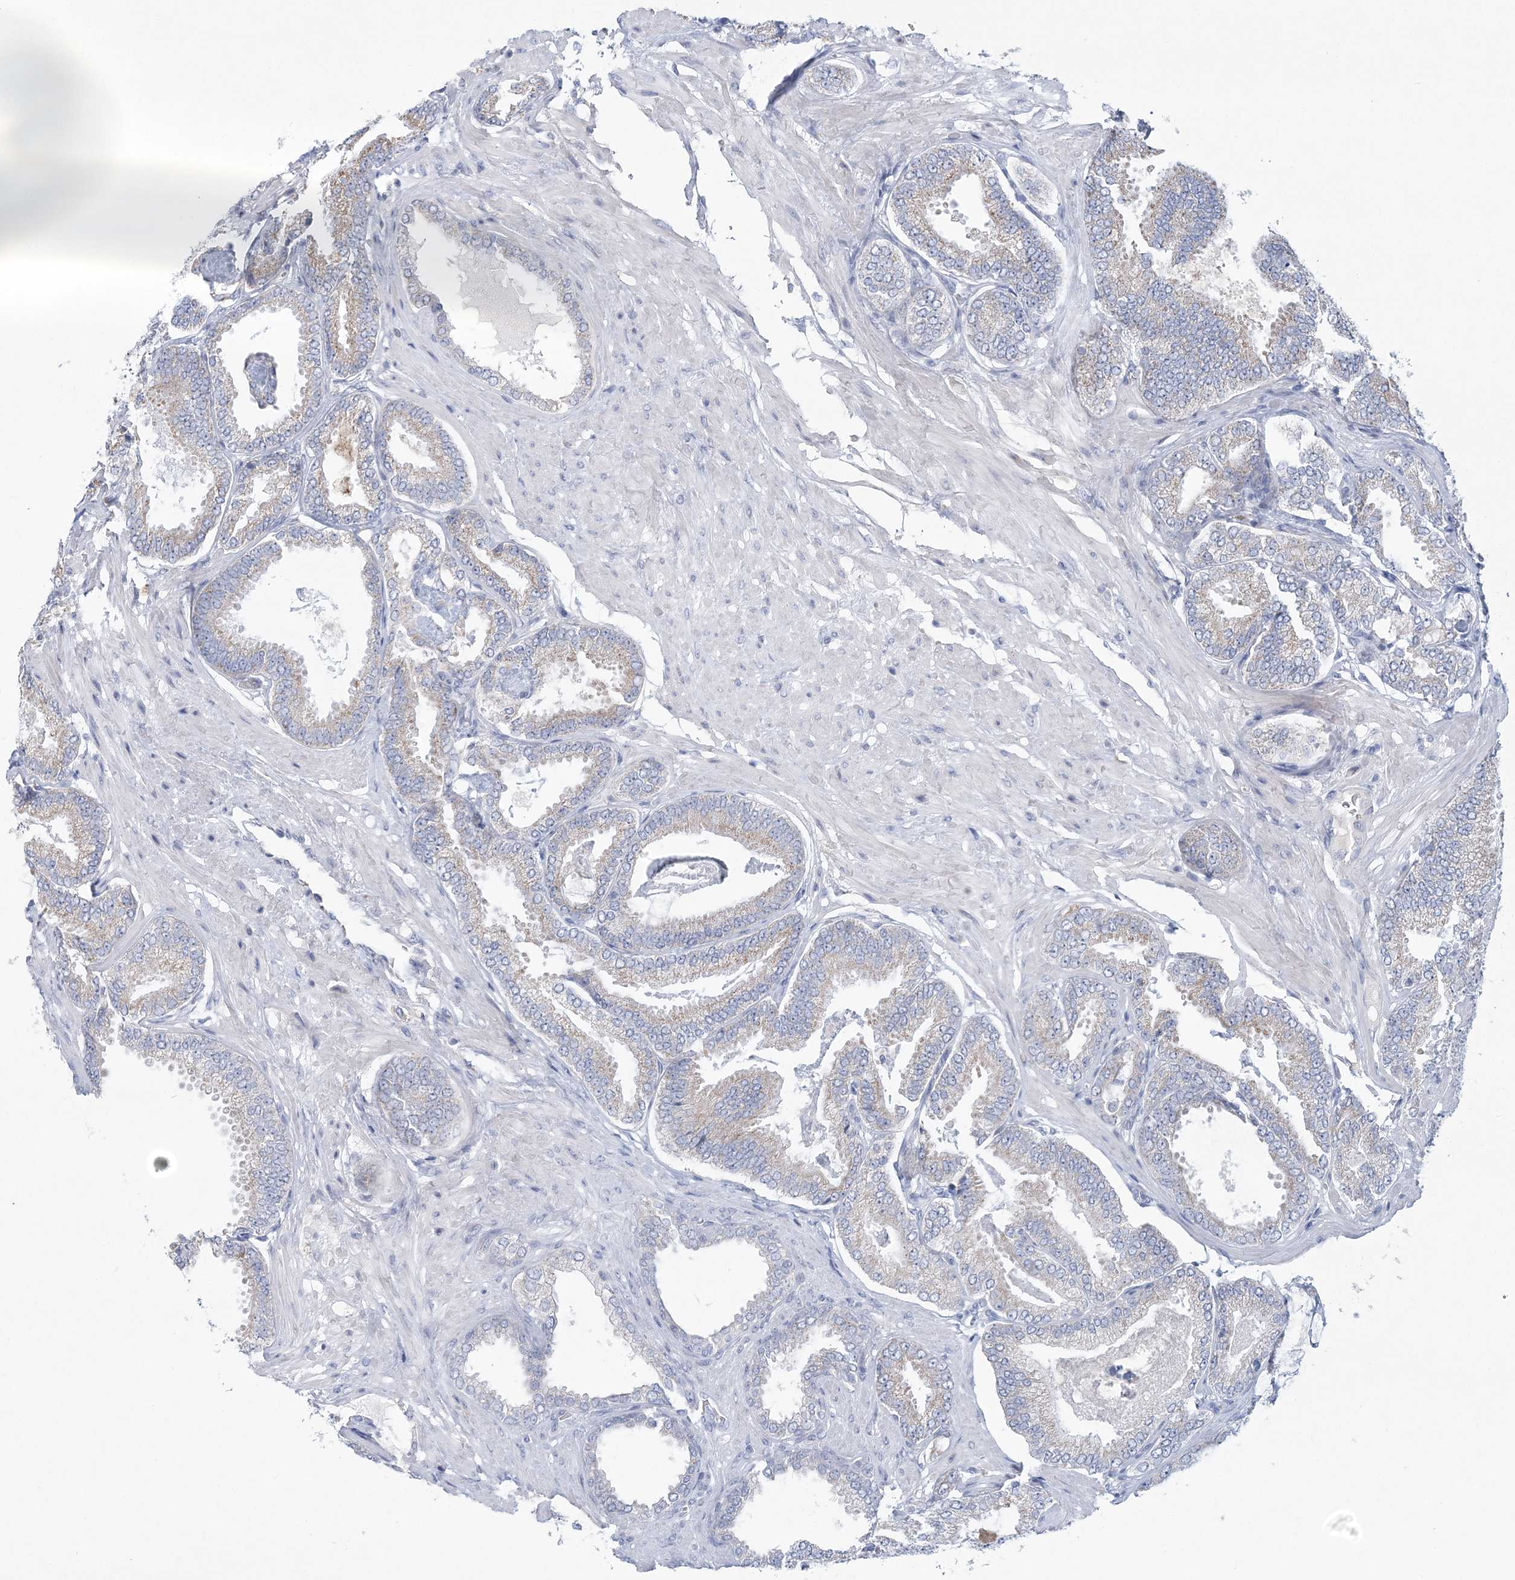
{"staining": {"intensity": "weak", "quantity": "<25%", "location": "cytoplasmic/membranous"}, "tissue": "prostate cancer", "cell_type": "Tumor cells", "image_type": "cancer", "snomed": [{"axis": "morphology", "description": "Adenocarcinoma, Low grade"}, {"axis": "topography", "description": "Prostate"}], "caption": "Prostate cancer (low-grade adenocarcinoma) was stained to show a protein in brown. There is no significant positivity in tumor cells. The staining is performed using DAB (3,3'-diaminobenzidine) brown chromogen with nuclei counter-stained in using hematoxylin.", "gene": "NIPAL1", "patient": {"sex": "male", "age": 71}}